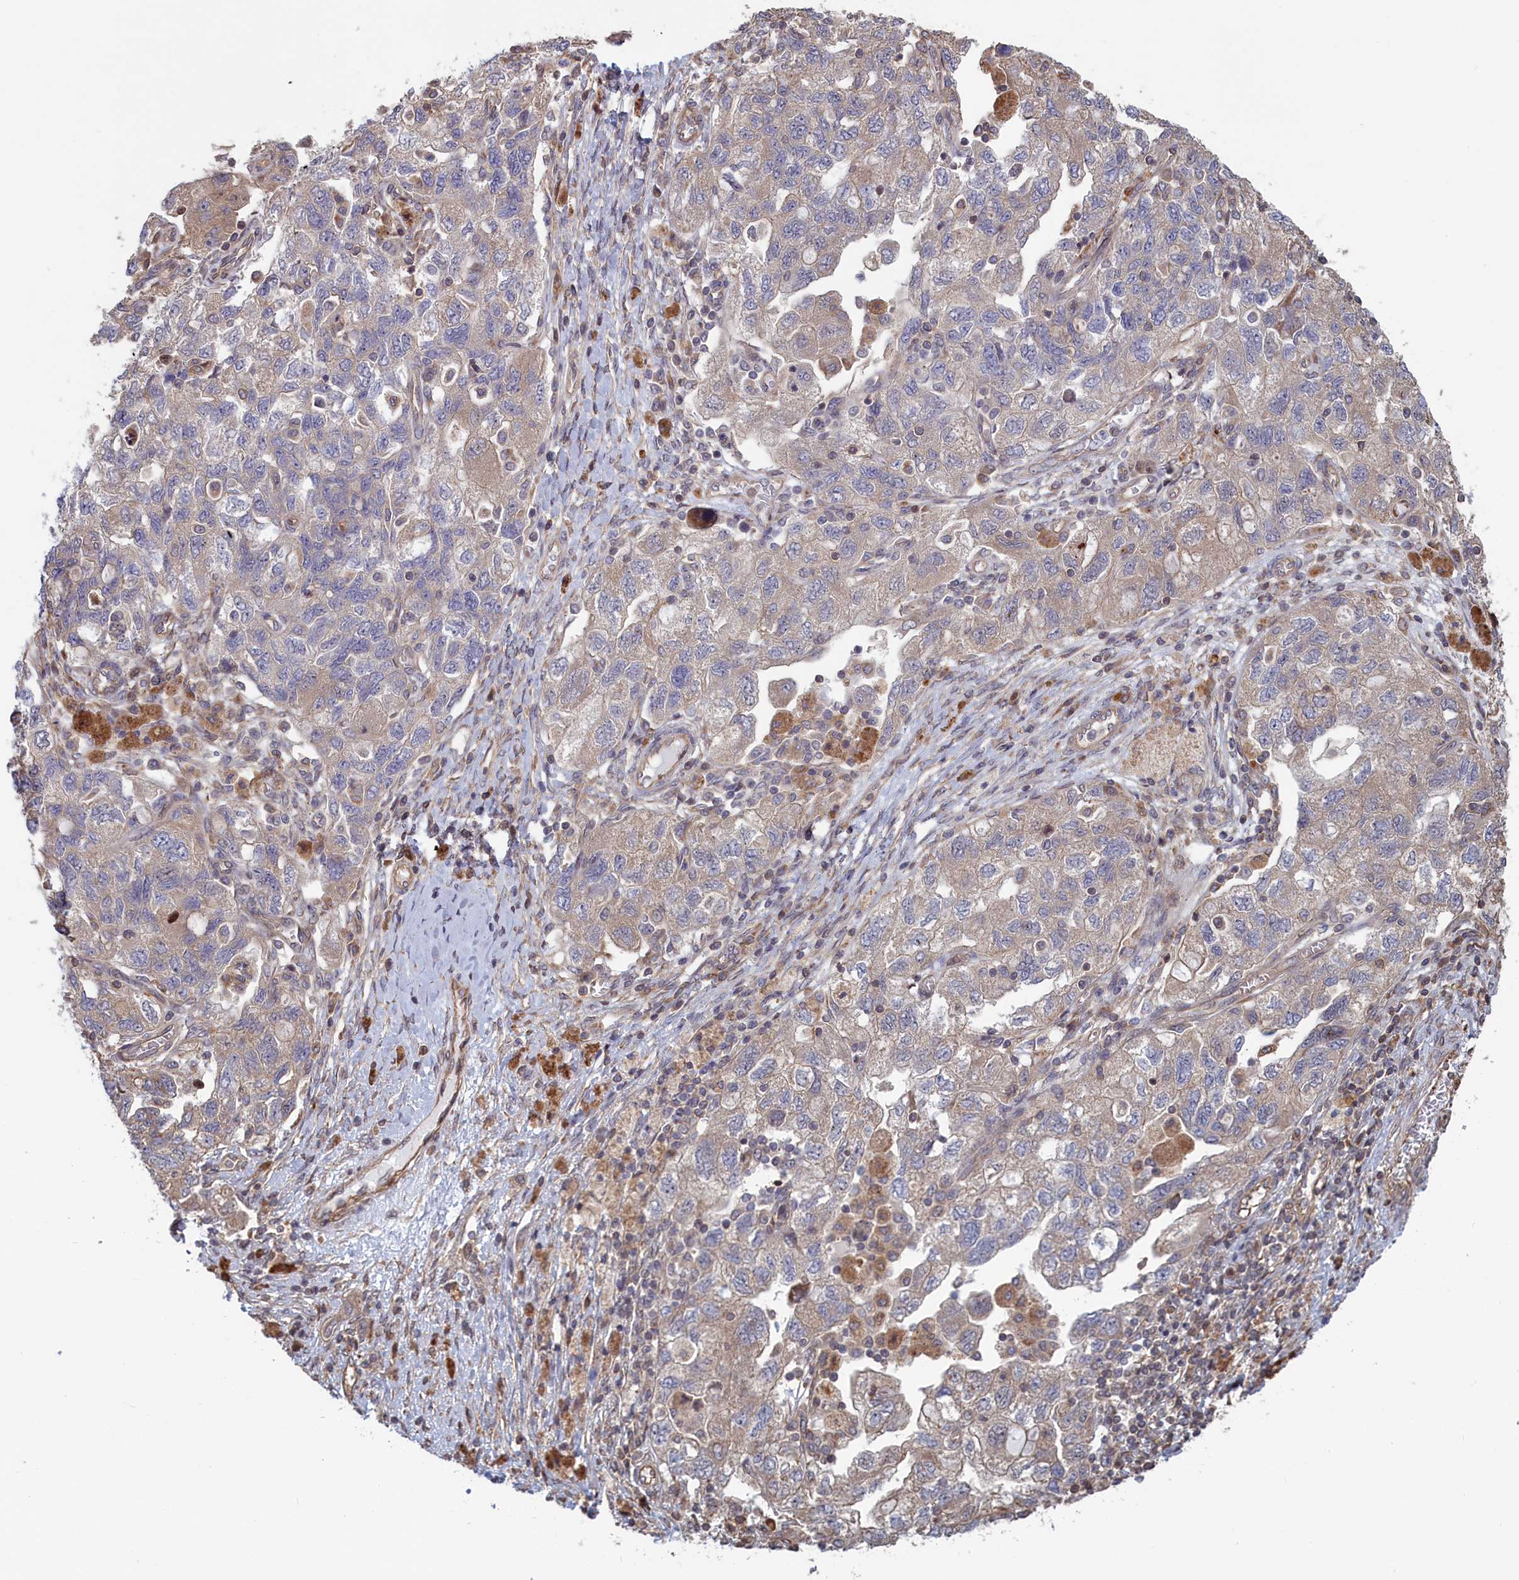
{"staining": {"intensity": "weak", "quantity": "<25%", "location": "cytoplasmic/membranous"}, "tissue": "ovarian cancer", "cell_type": "Tumor cells", "image_type": "cancer", "snomed": [{"axis": "morphology", "description": "Carcinoma, NOS"}, {"axis": "morphology", "description": "Cystadenocarcinoma, serous, NOS"}, {"axis": "topography", "description": "Ovary"}], "caption": "This histopathology image is of ovarian cancer stained with immunohistochemistry to label a protein in brown with the nuclei are counter-stained blue. There is no expression in tumor cells. (Immunohistochemistry, brightfield microscopy, high magnification).", "gene": "RILPL1", "patient": {"sex": "female", "age": 69}}